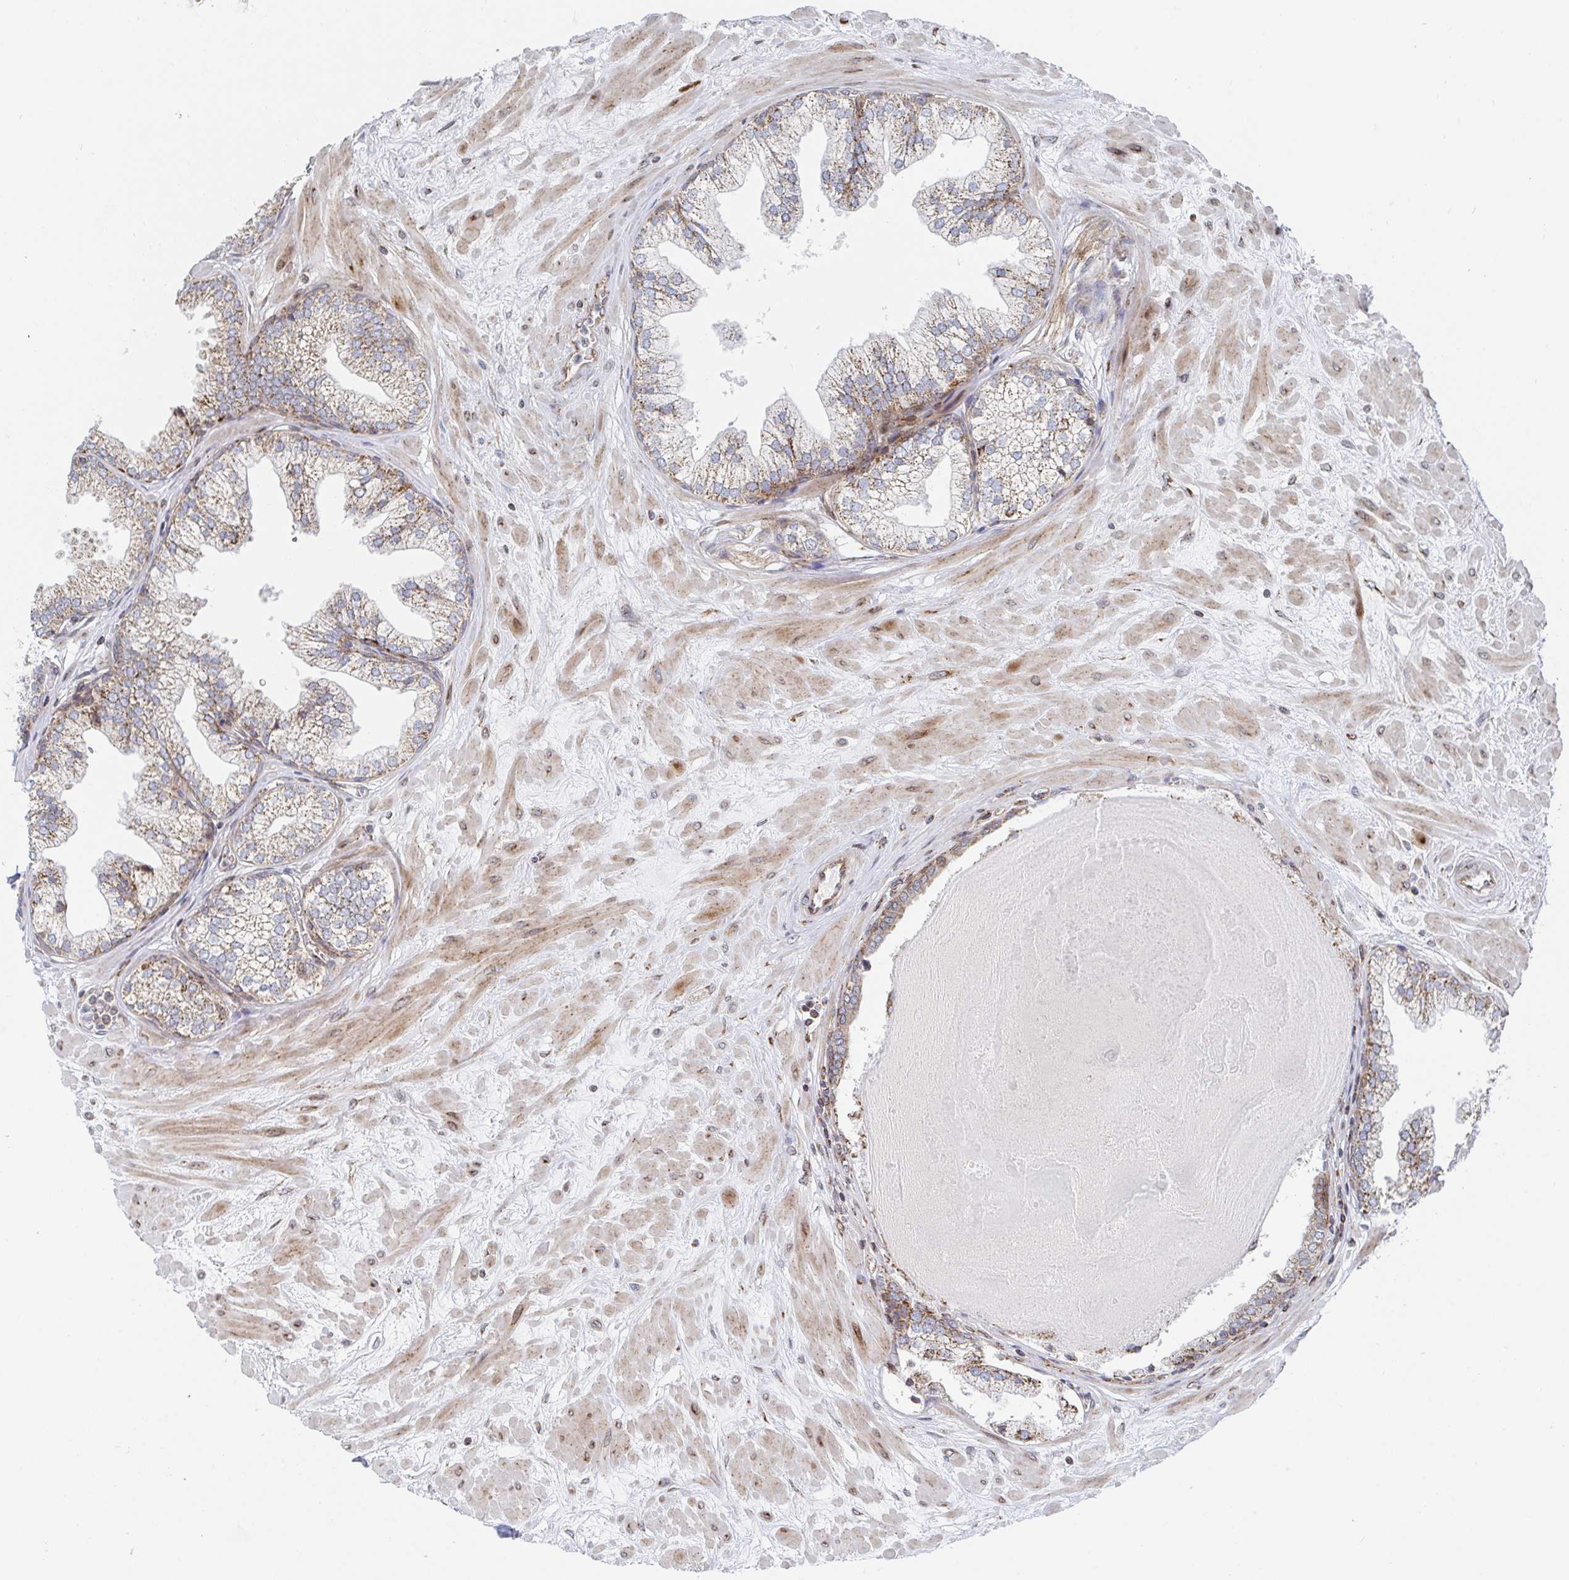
{"staining": {"intensity": "moderate", "quantity": ">75%", "location": "cytoplasmic/membranous"}, "tissue": "prostate", "cell_type": "Glandular cells", "image_type": "normal", "snomed": [{"axis": "morphology", "description": "Normal tissue, NOS"}, {"axis": "topography", "description": "Prostate"}, {"axis": "topography", "description": "Peripheral nerve tissue"}], "caption": "DAB immunohistochemical staining of unremarkable prostate demonstrates moderate cytoplasmic/membranous protein positivity in about >75% of glandular cells. (DAB IHC, brown staining for protein, blue staining for nuclei).", "gene": "STARD8", "patient": {"sex": "male", "age": 61}}